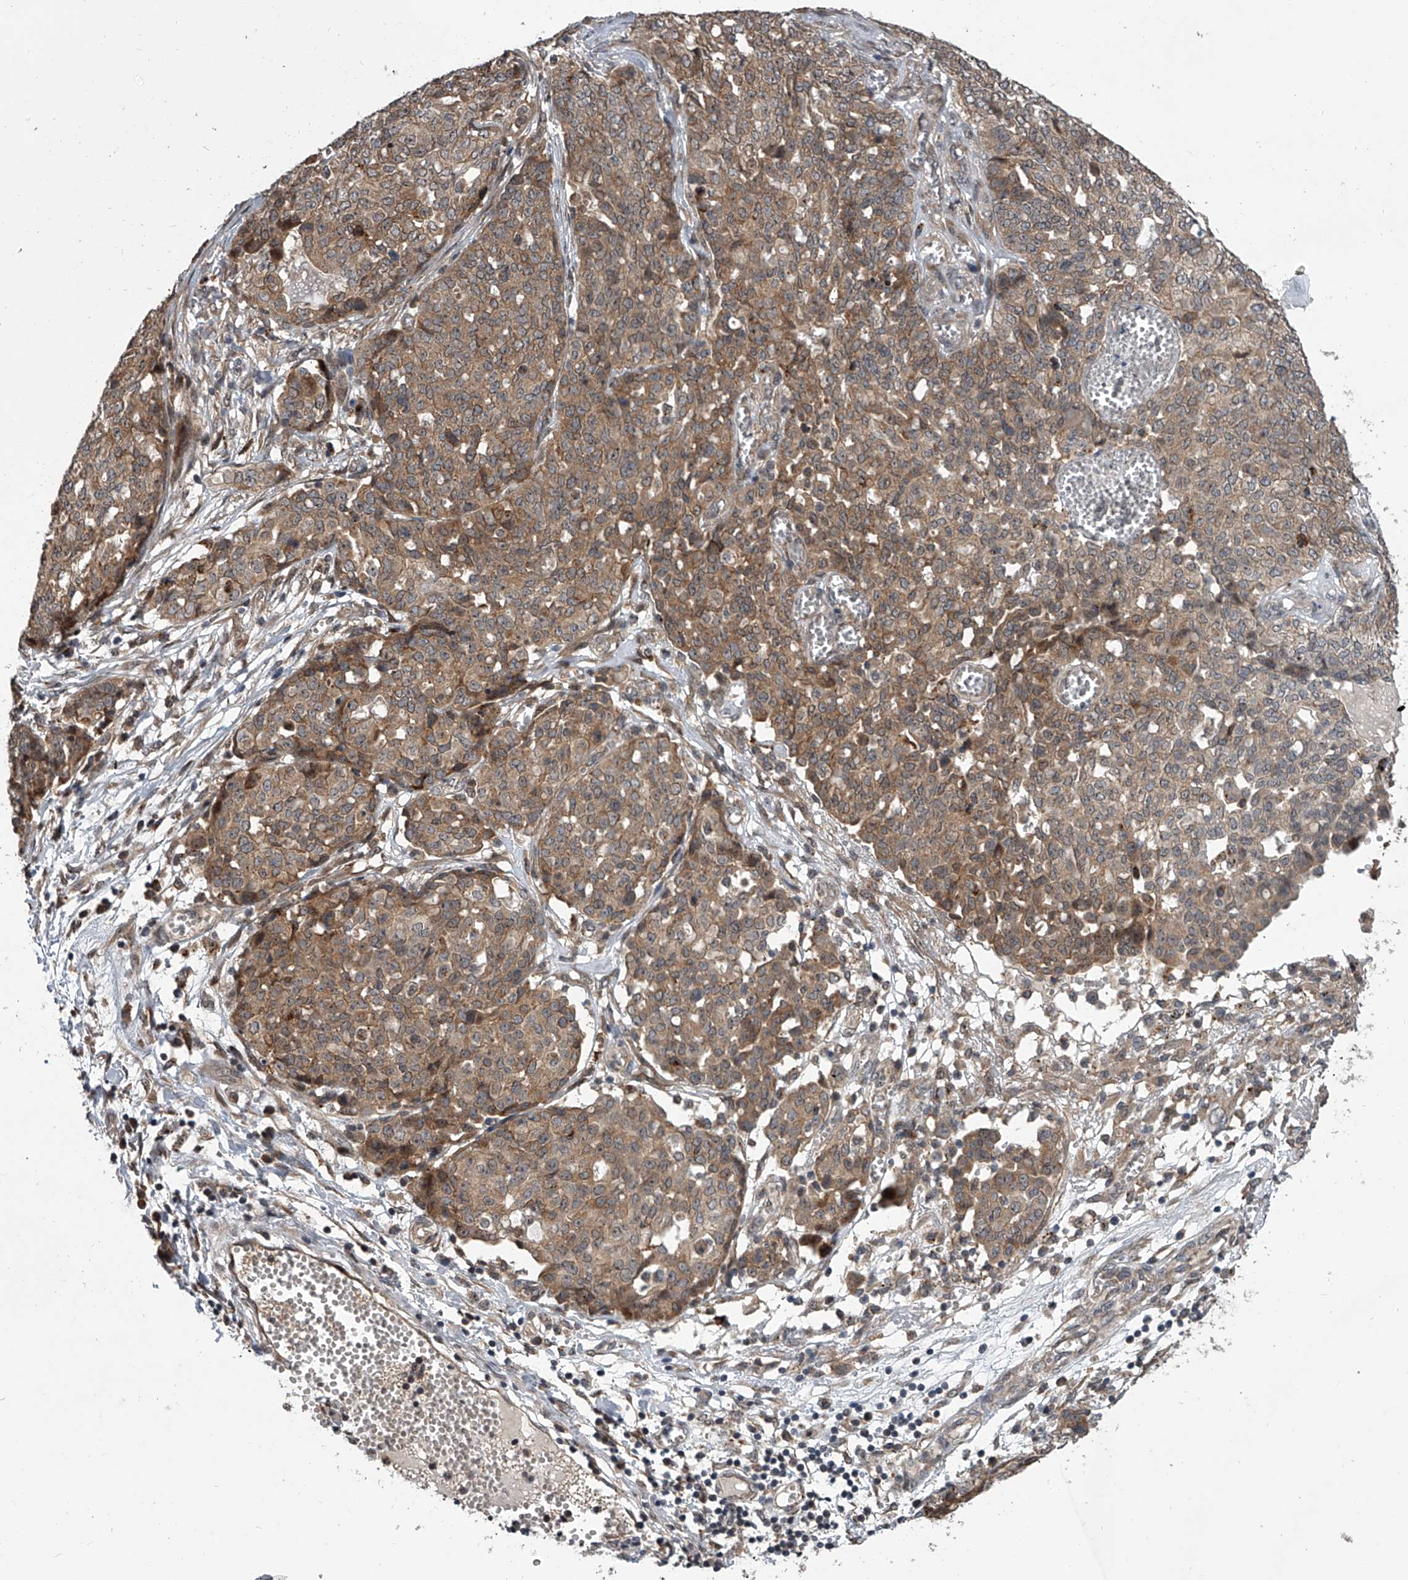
{"staining": {"intensity": "weak", "quantity": ">75%", "location": "cytoplasmic/membranous"}, "tissue": "ovarian cancer", "cell_type": "Tumor cells", "image_type": "cancer", "snomed": [{"axis": "morphology", "description": "Cystadenocarcinoma, serous, NOS"}, {"axis": "topography", "description": "Soft tissue"}, {"axis": "topography", "description": "Ovary"}], "caption": "High-magnification brightfield microscopy of ovarian cancer stained with DAB (3,3'-diaminobenzidine) (brown) and counterstained with hematoxylin (blue). tumor cells exhibit weak cytoplasmic/membranous staining is identified in approximately>75% of cells. Nuclei are stained in blue.", "gene": "GEMIN8", "patient": {"sex": "female", "age": 57}}